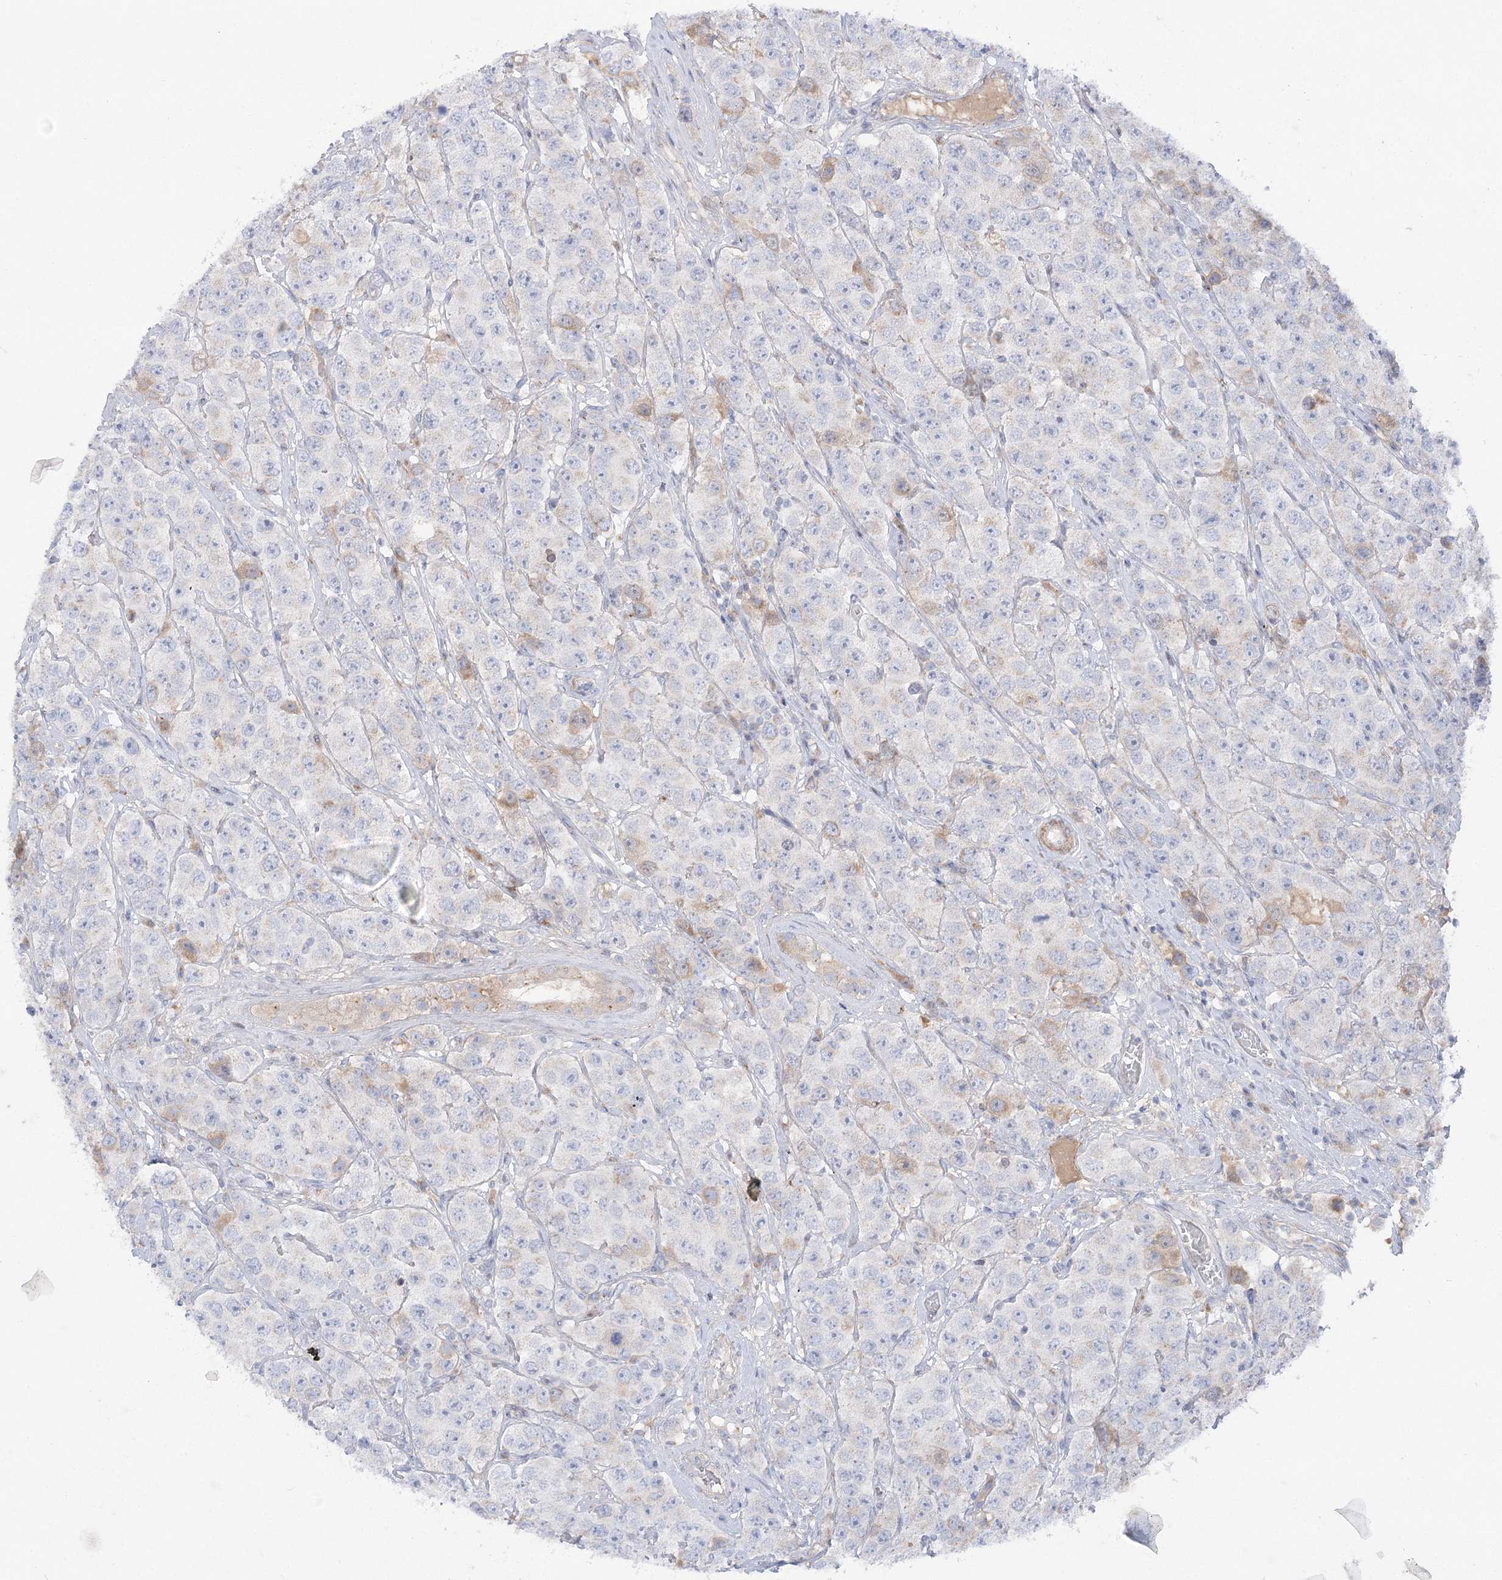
{"staining": {"intensity": "weak", "quantity": "<25%", "location": "cytoplasmic/membranous"}, "tissue": "testis cancer", "cell_type": "Tumor cells", "image_type": "cancer", "snomed": [{"axis": "morphology", "description": "Seminoma, NOS"}, {"axis": "topography", "description": "Testis"}], "caption": "Immunohistochemistry (IHC) photomicrograph of human testis cancer stained for a protein (brown), which shows no expression in tumor cells.", "gene": "GBF1", "patient": {"sex": "male", "age": 28}}